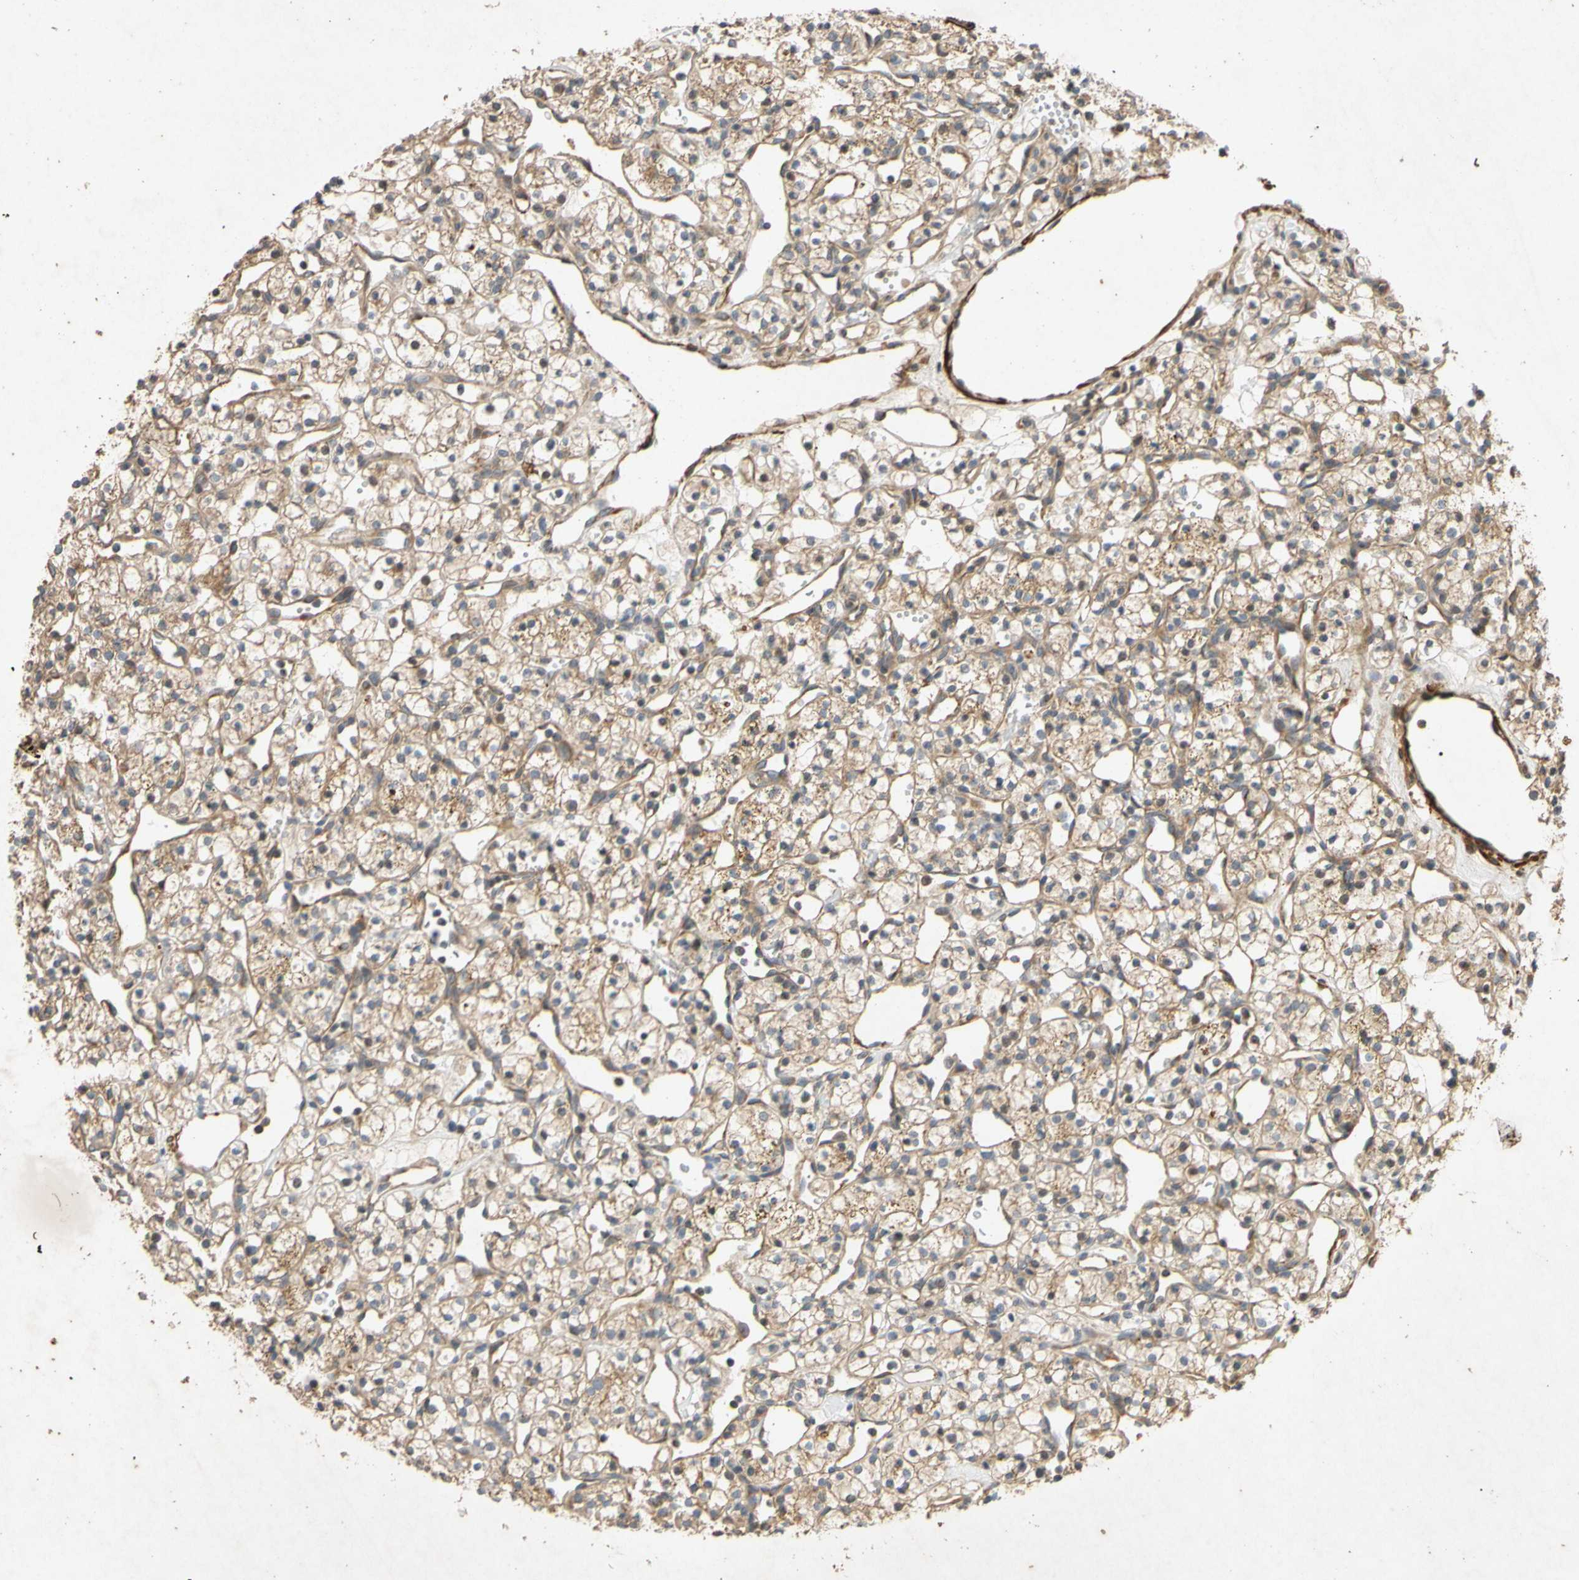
{"staining": {"intensity": "moderate", "quantity": ">75%", "location": "cytoplasmic/membranous"}, "tissue": "renal cancer", "cell_type": "Tumor cells", "image_type": "cancer", "snomed": [{"axis": "morphology", "description": "Adenocarcinoma, NOS"}, {"axis": "topography", "description": "Kidney"}], "caption": "Adenocarcinoma (renal) tissue reveals moderate cytoplasmic/membranous expression in approximately >75% of tumor cells, visualized by immunohistochemistry.", "gene": "PARD6A", "patient": {"sex": "female", "age": 60}}